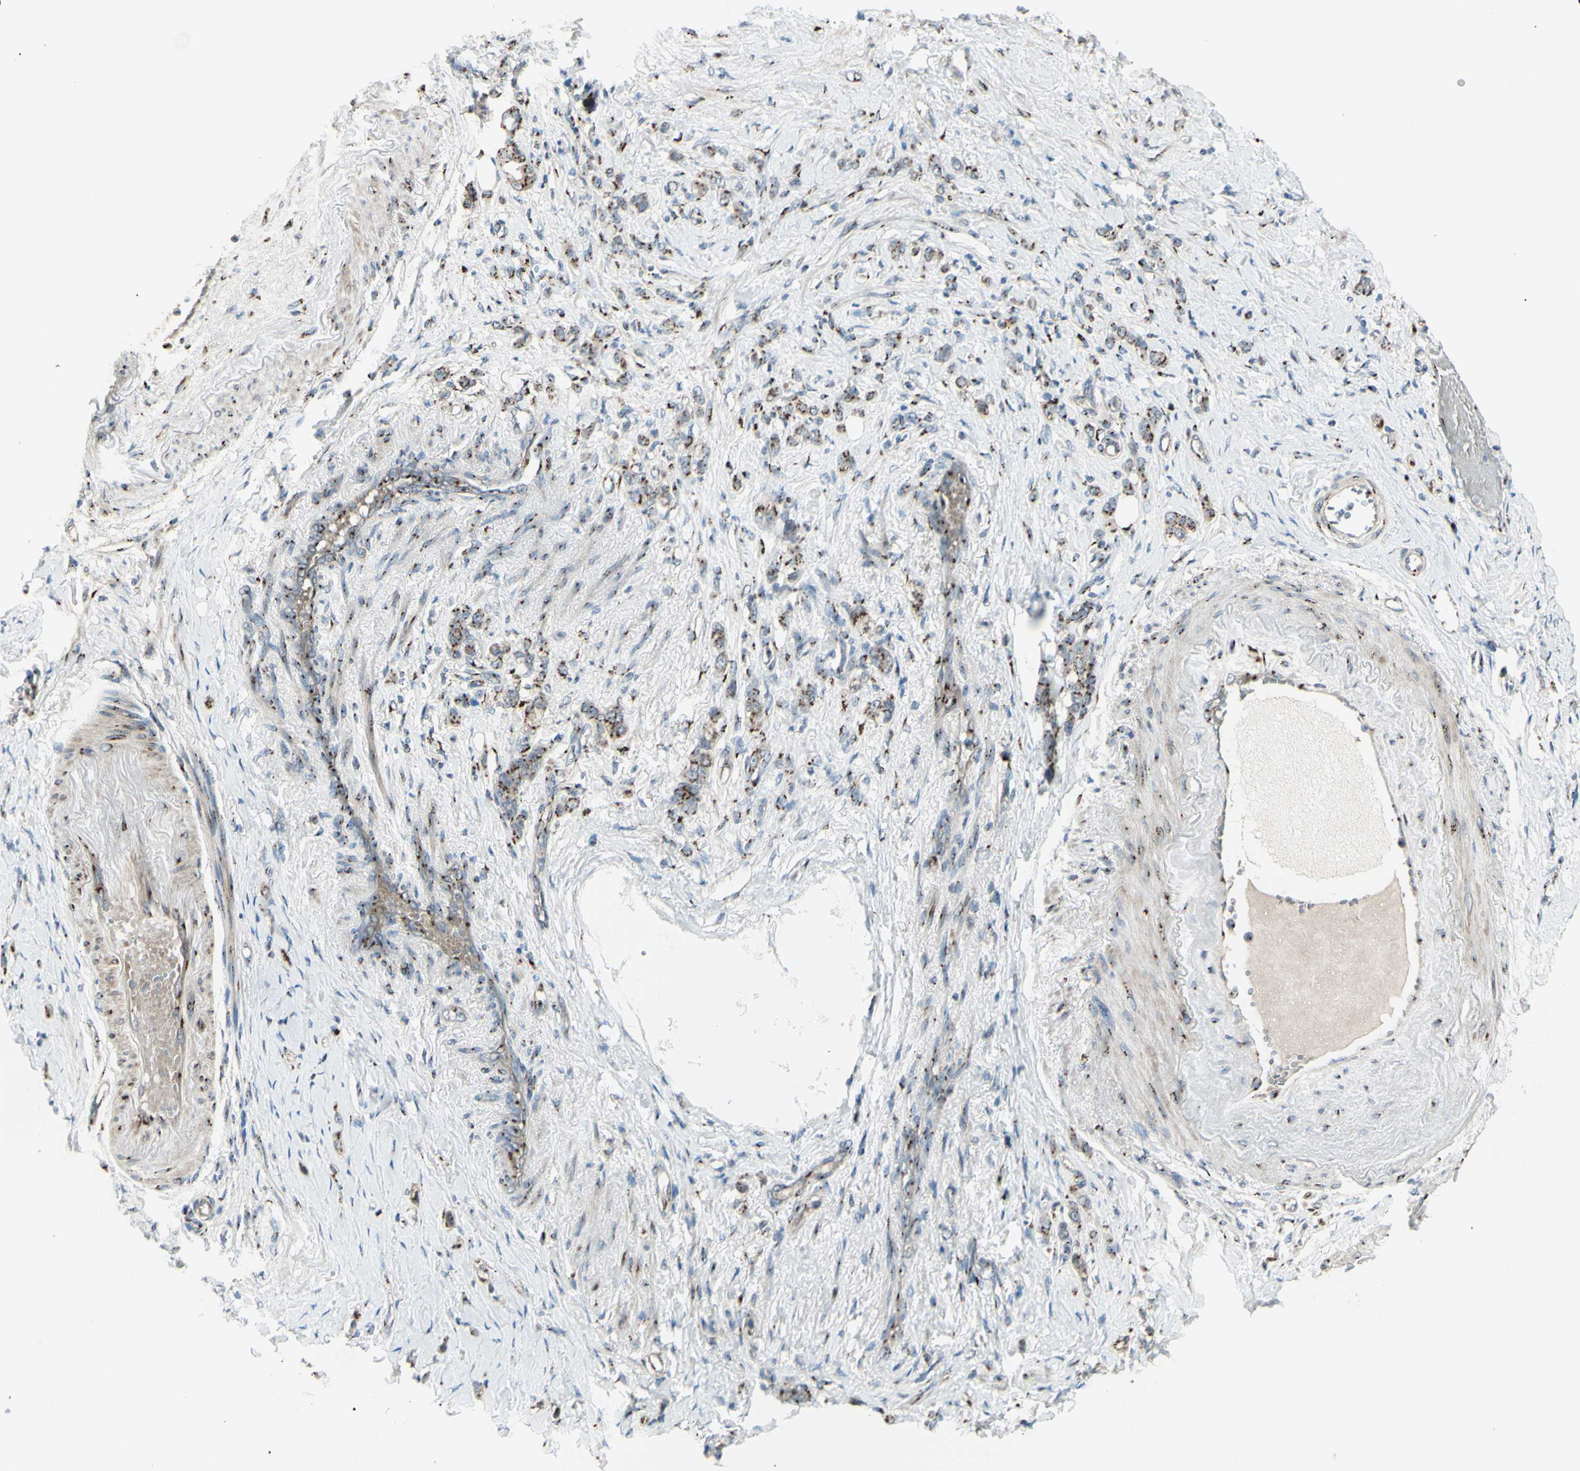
{"staining": {"intensity": "moderate", "quantity": ">75%", "location": "cytoplasmic/membranous"}, "tissue": "stomach cancer", "cell_type": "Tumor cells", "image_type": "cancer", "snomed": [{"axis": "morphology", "description": "Adenocarcinoma, NOS"}, {"axis": "topography", "description": "Stomach"}], "caption": "Brown immunohistochemical staining in stomach adenocarcinoma exhibits moderate cytoplasmic/membranous staining in approximately >75% of tumor cells. Nuclei are stained in blue.", "gene": "BPNT2", "patient": {"sex": "male", "age": 82}}